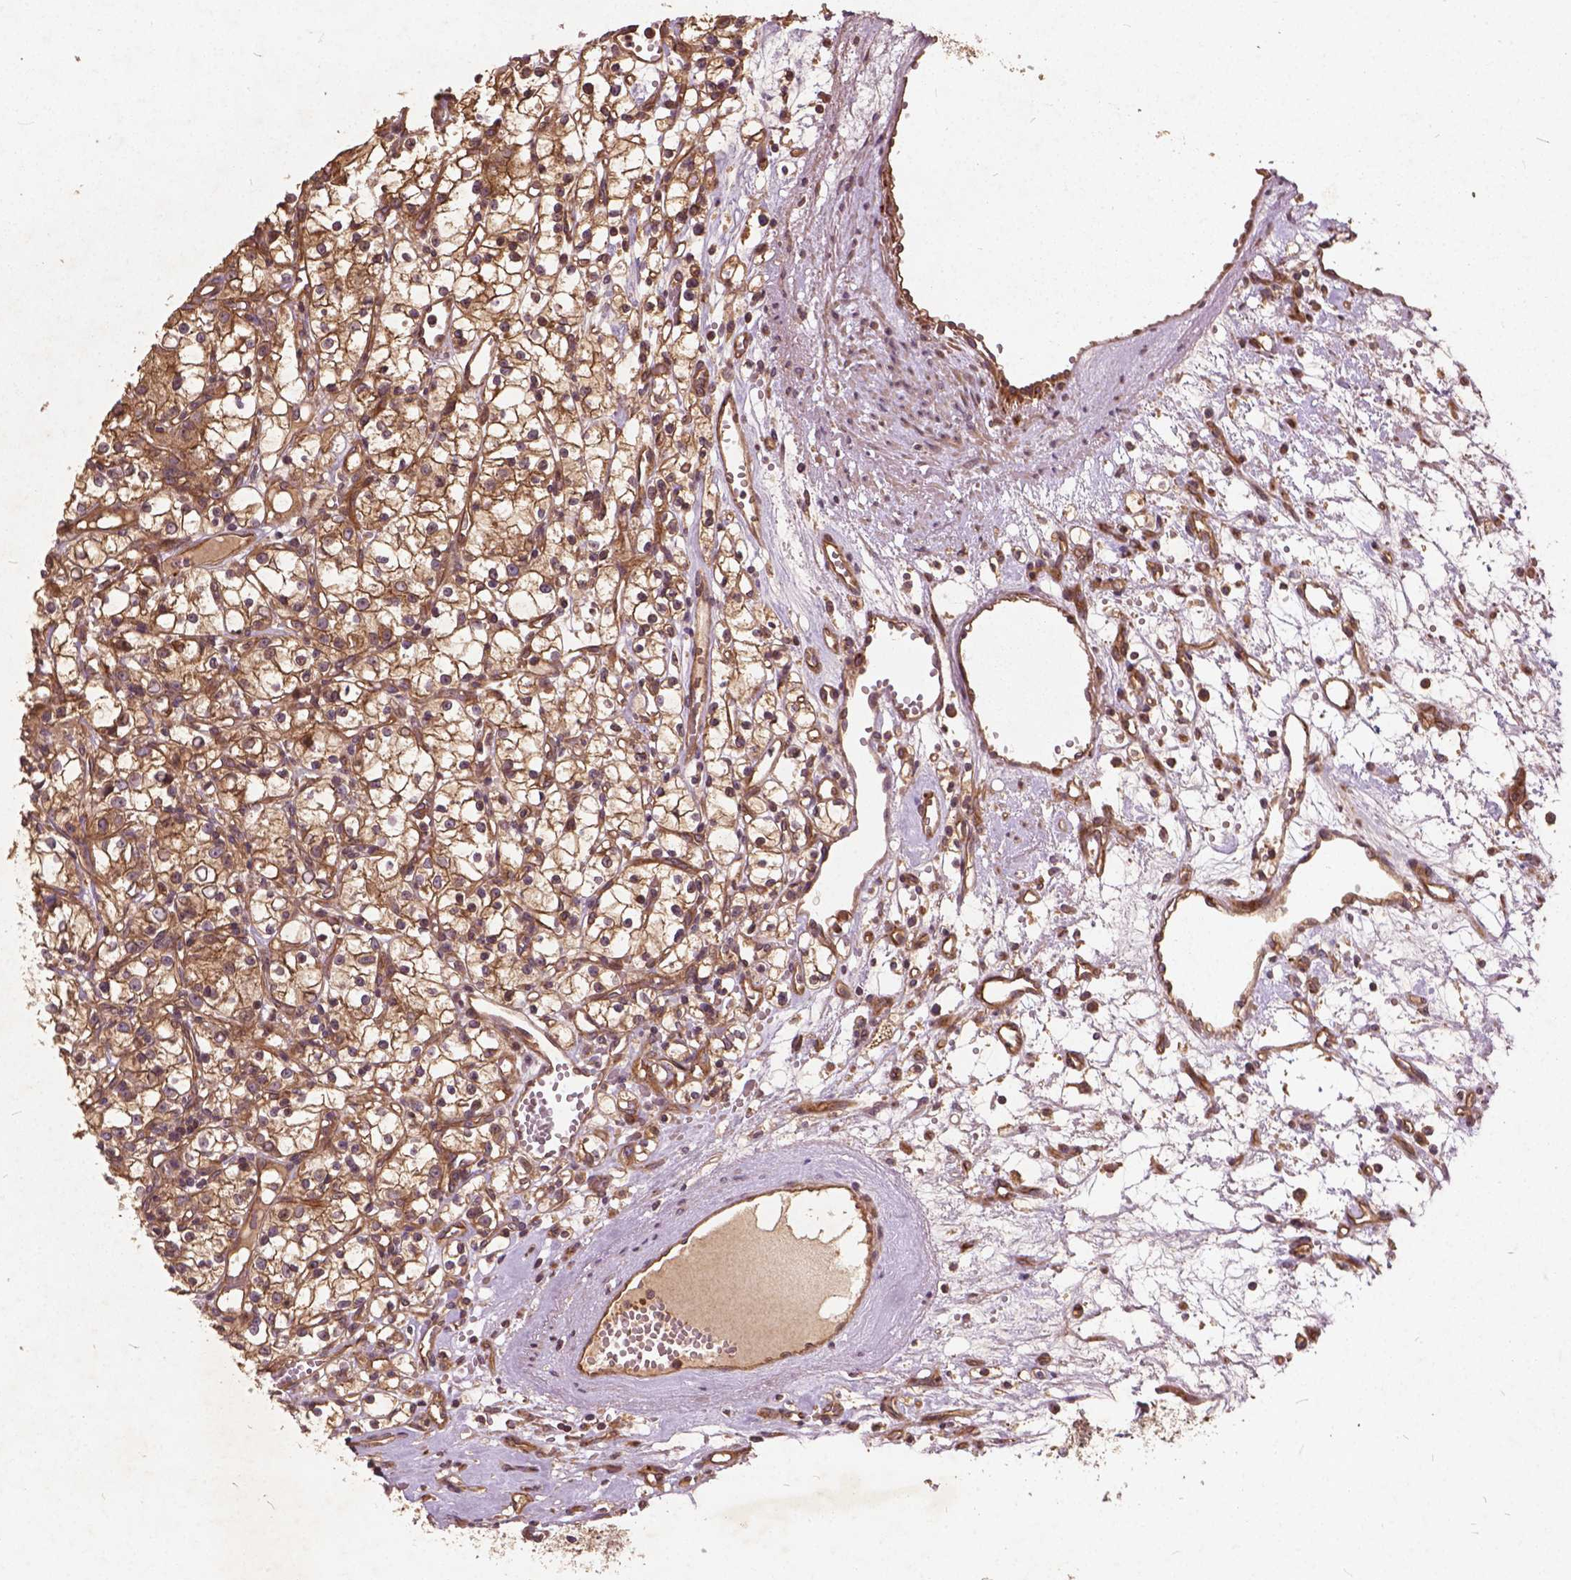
{"staining": {"intensity": "moderate", "quantity": ">75%", "location": "cytoplasmic/membranous"}, "tissue": "renal cancer", "cell_type": "Tumor cells", "image_type": "cancer", "snomed": [{"axis": "morphology", "description": "Adenocarcinoma, NOS"}, {"axis": "topography", "description": "Kidney"}], "caption": "A histopathology image showing moderate cytoplasmic/membranous positivity in approximately >75% of tumor cells in adenocarcinoma (renal), as visualized by brown immunohistochemical staining.", "gene": "UBXN2A", "patient": {"sex": "female", "age": 59}}